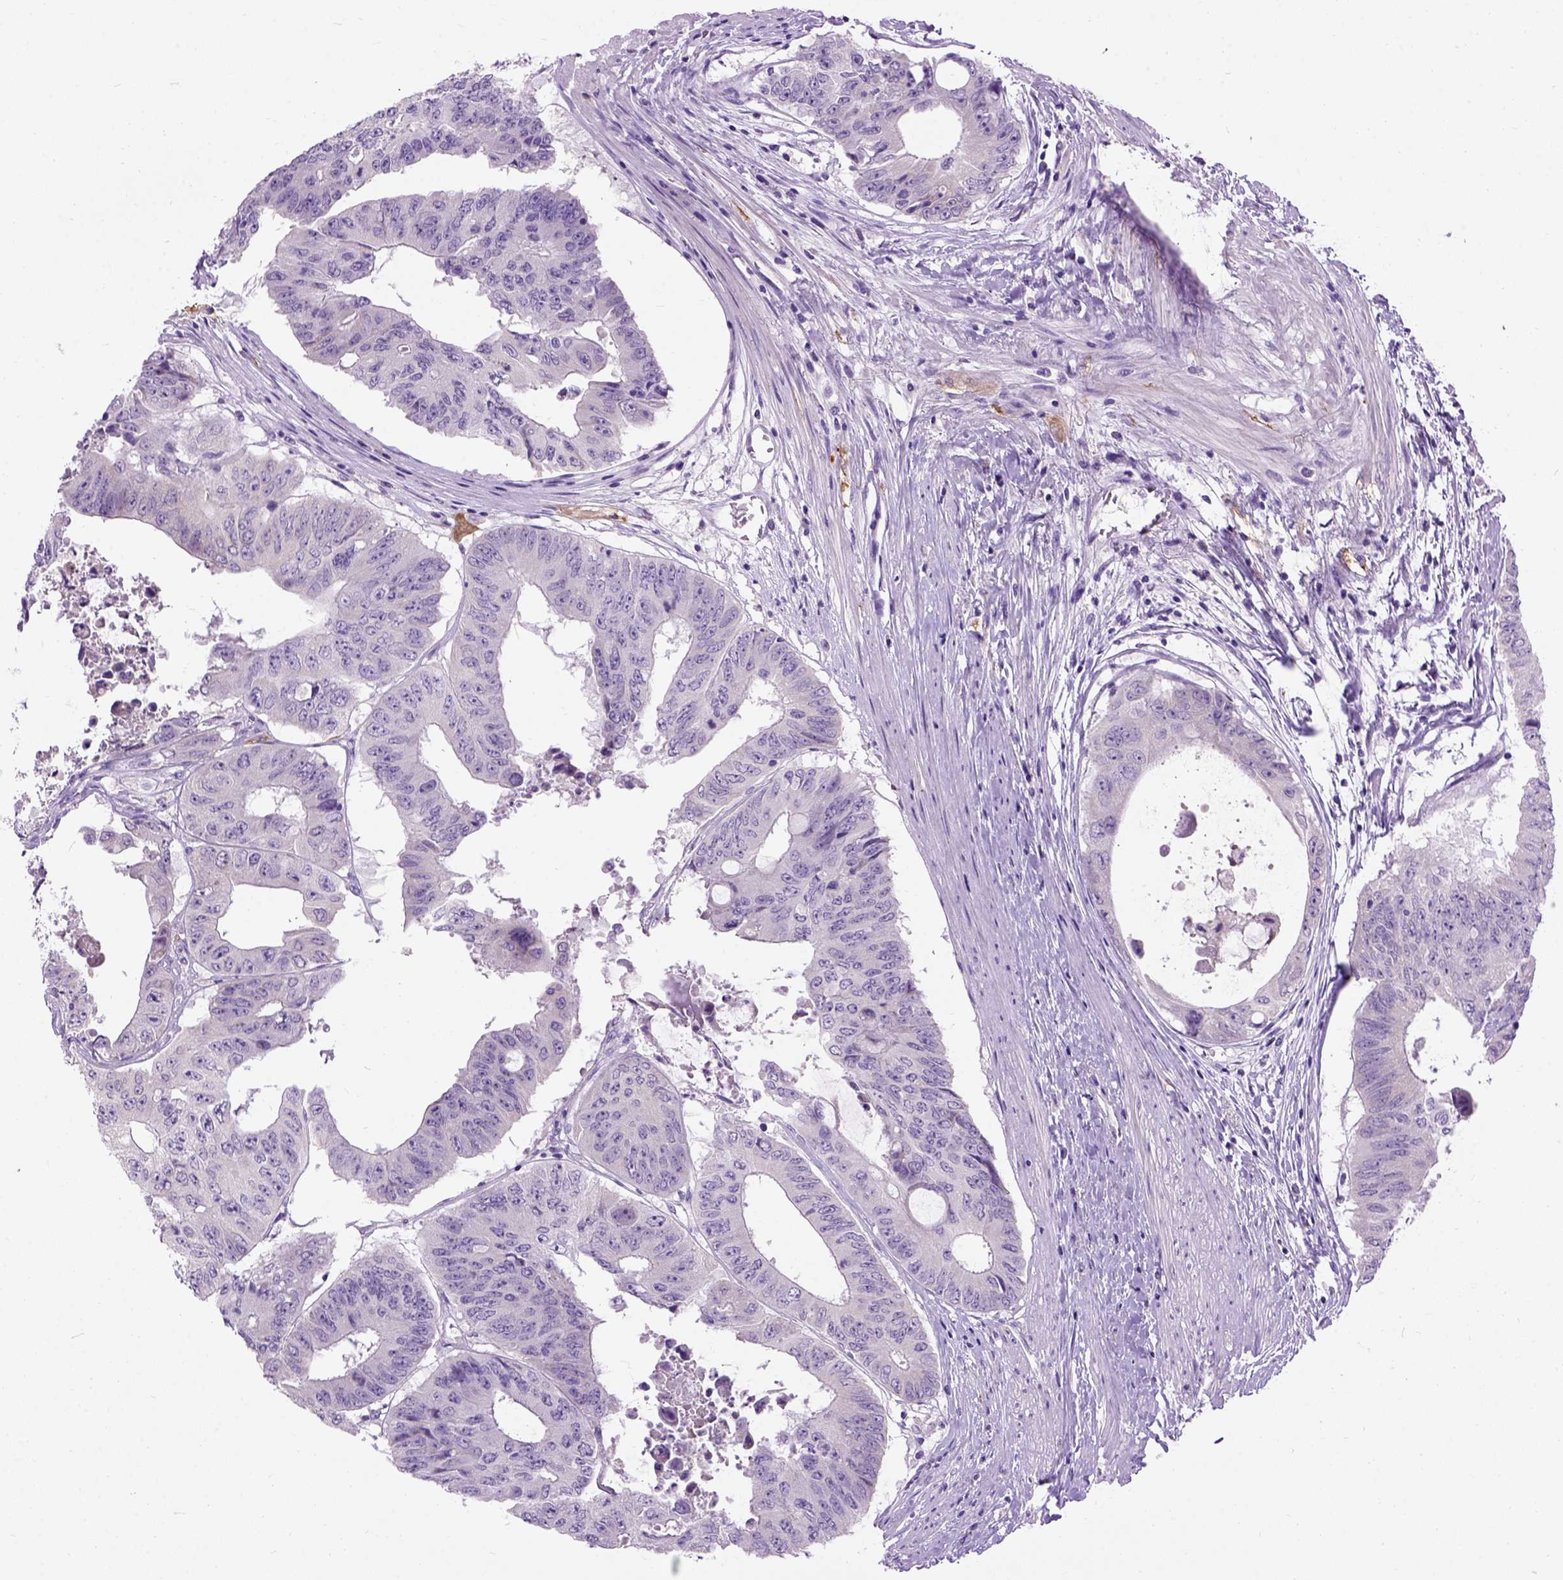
{"staining": {"intensity": "negative", "quantity": "none", "location": "none"}, "tissue": "colorectal cancer", "cell_type": "Tumor cells", "image_type": "cancer", "snomed": [{"axis": "morphology", "description": "Adenocarcinoma, NOS"}, {"axis": "topography", "description": "Rectum"}], "caption": "DAB (3,3'-diaminobenzidine) immunohistochemical staining of human colorectal adenocarcinoma demonstrates no significant expression in tumor cells. The staining is performed using DAB (3,3'-diaminobenzidine) brown chromogen with nuclei counter-stained in using hematoxylin.", "gene": "MAPT", "patient": {"sex": "male", "age": 59}}